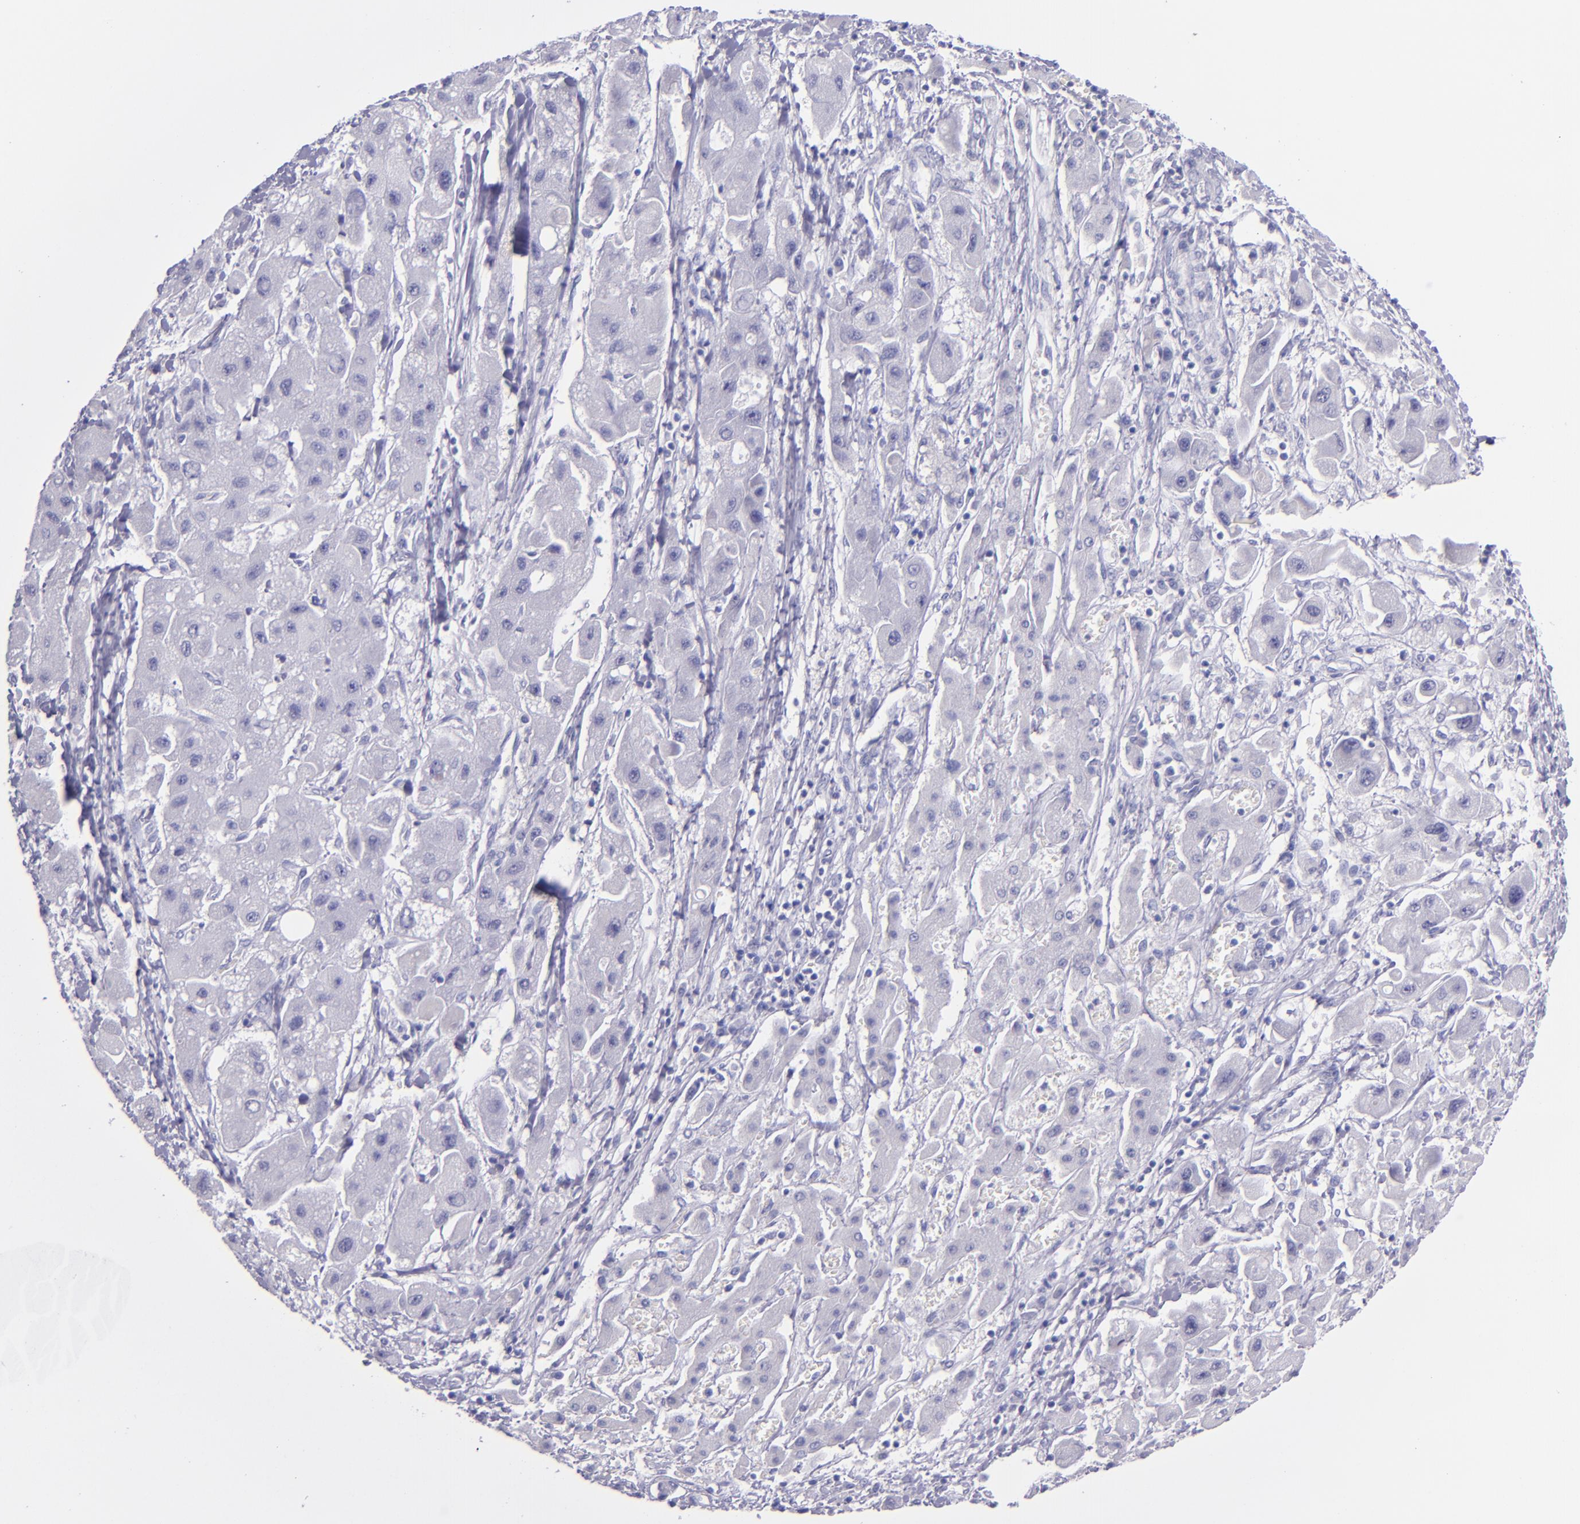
{"staining": {"intensity": "negative", "quantity": "none", "location": "none"}, "tissue": "liver cancer", "cell_type": "Tumor cells", "image_type": "cancer", "snomed": [{"axis": "morphology", "description": "Carcinoma, Hepatocellular, NOS"}, {"axis": "topography", "description": "Liver"}], "caption": "DAB immunohistochemical staining of human hepatocellular carcinoma (liver) demonstrates no significant expression in tumor cells.", "gene": "TNNT3", "patient": {"sex": "male", "age": 24}}